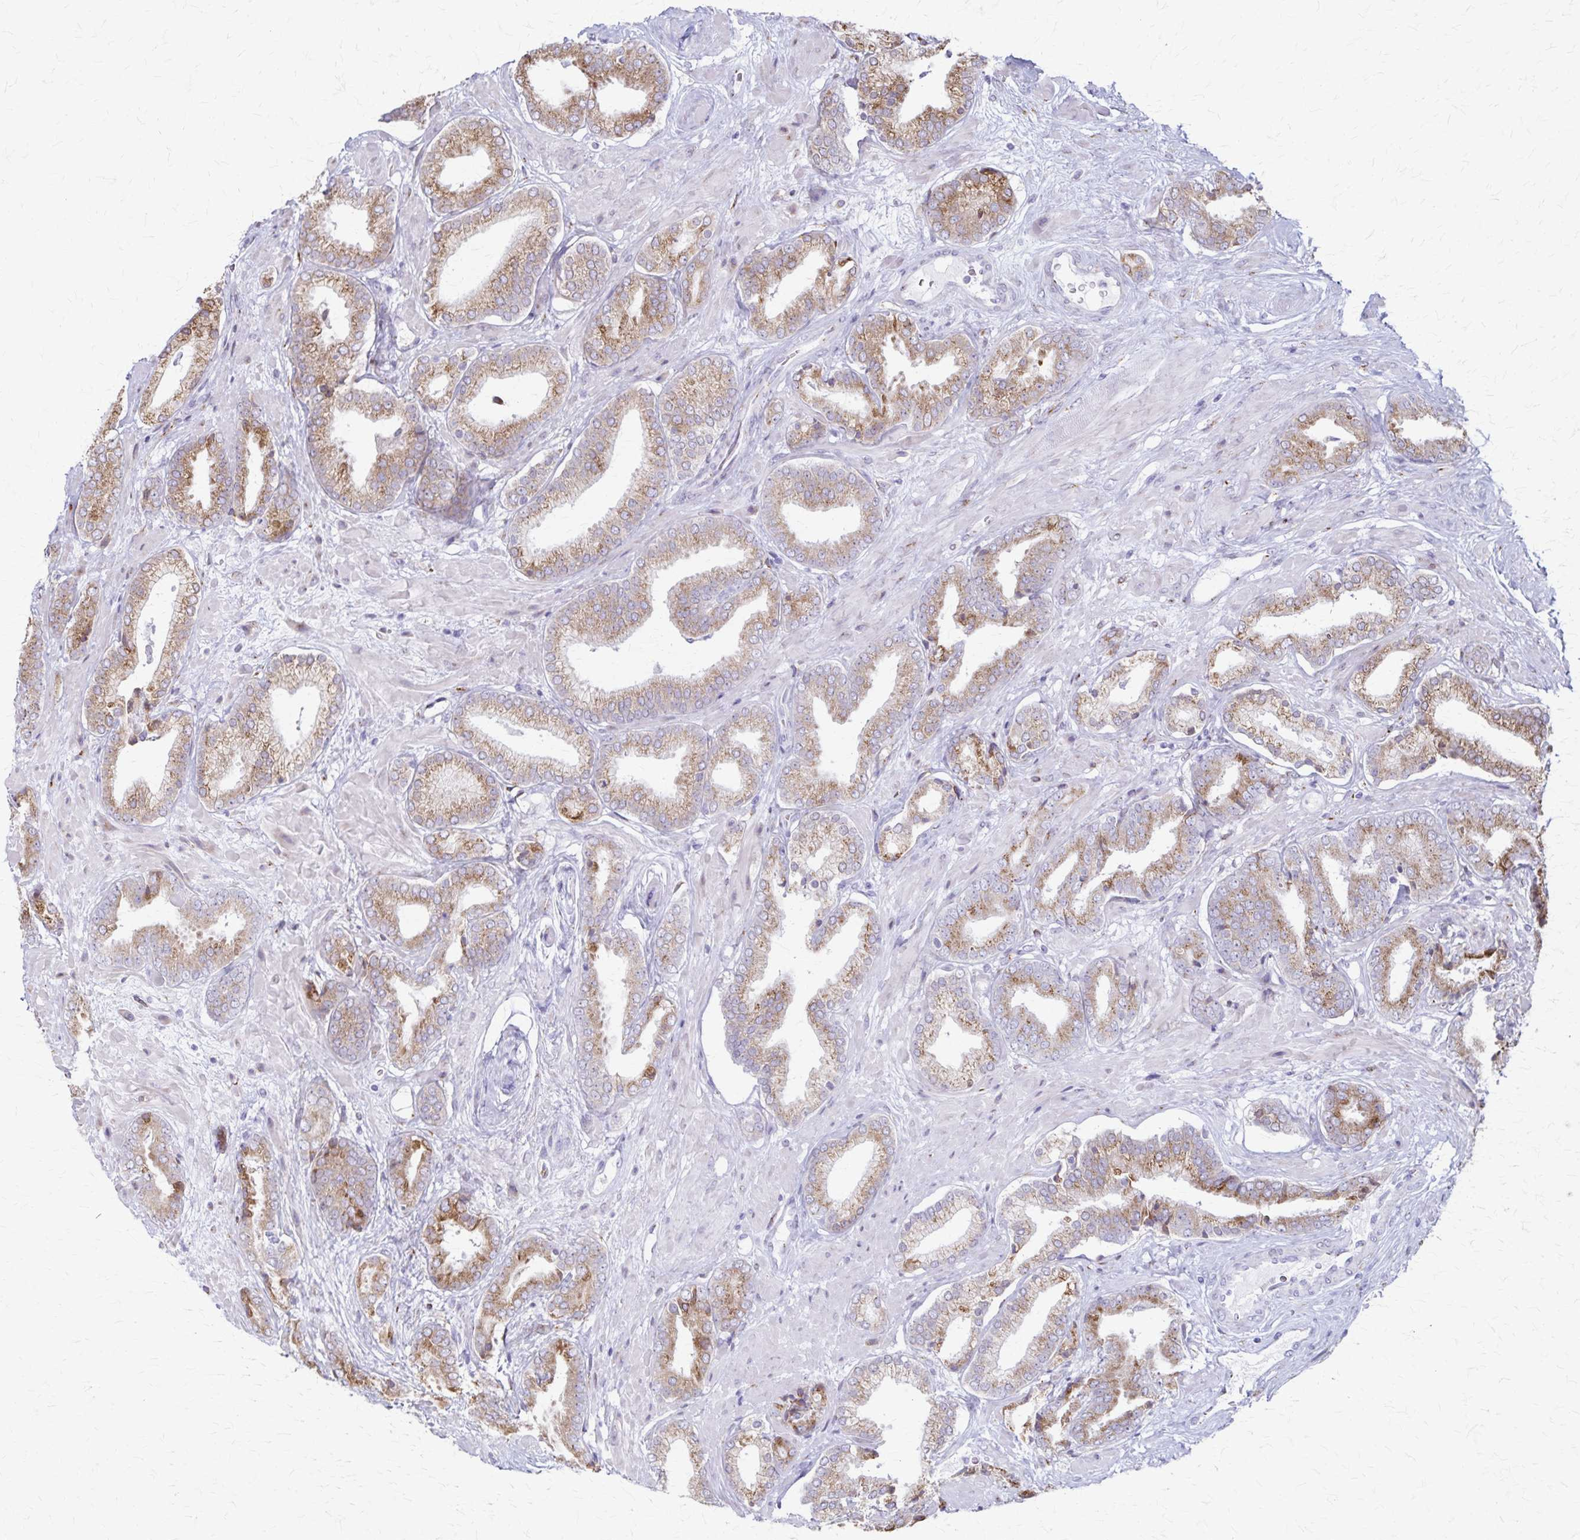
{"staining": {"intensity": "moderate", "quantity": ">75%", "location": "cytoplasmic/membranous"}, "tissue": "prostate cancer", "cell_type": "Tumor cells", "image_type": "cancer", "snomed": [{"axis": "morphology", "description": "Adenocarcinoma, High grade"}, {"axis": "topography", "description": "Prostate"}], "caption": "The histopathology image displays immunohistochemical staining of prostate cancer (adenocarcinoma (high-grade)). There is moderate cytoplasmic/membranous staining is present in approximately >75% of tumor cells. (brown staining indicates protein expression, while blue staining denotes nuclei).", "gene": "MCFD2", "patient": {"sex": "male", "age": 56}}